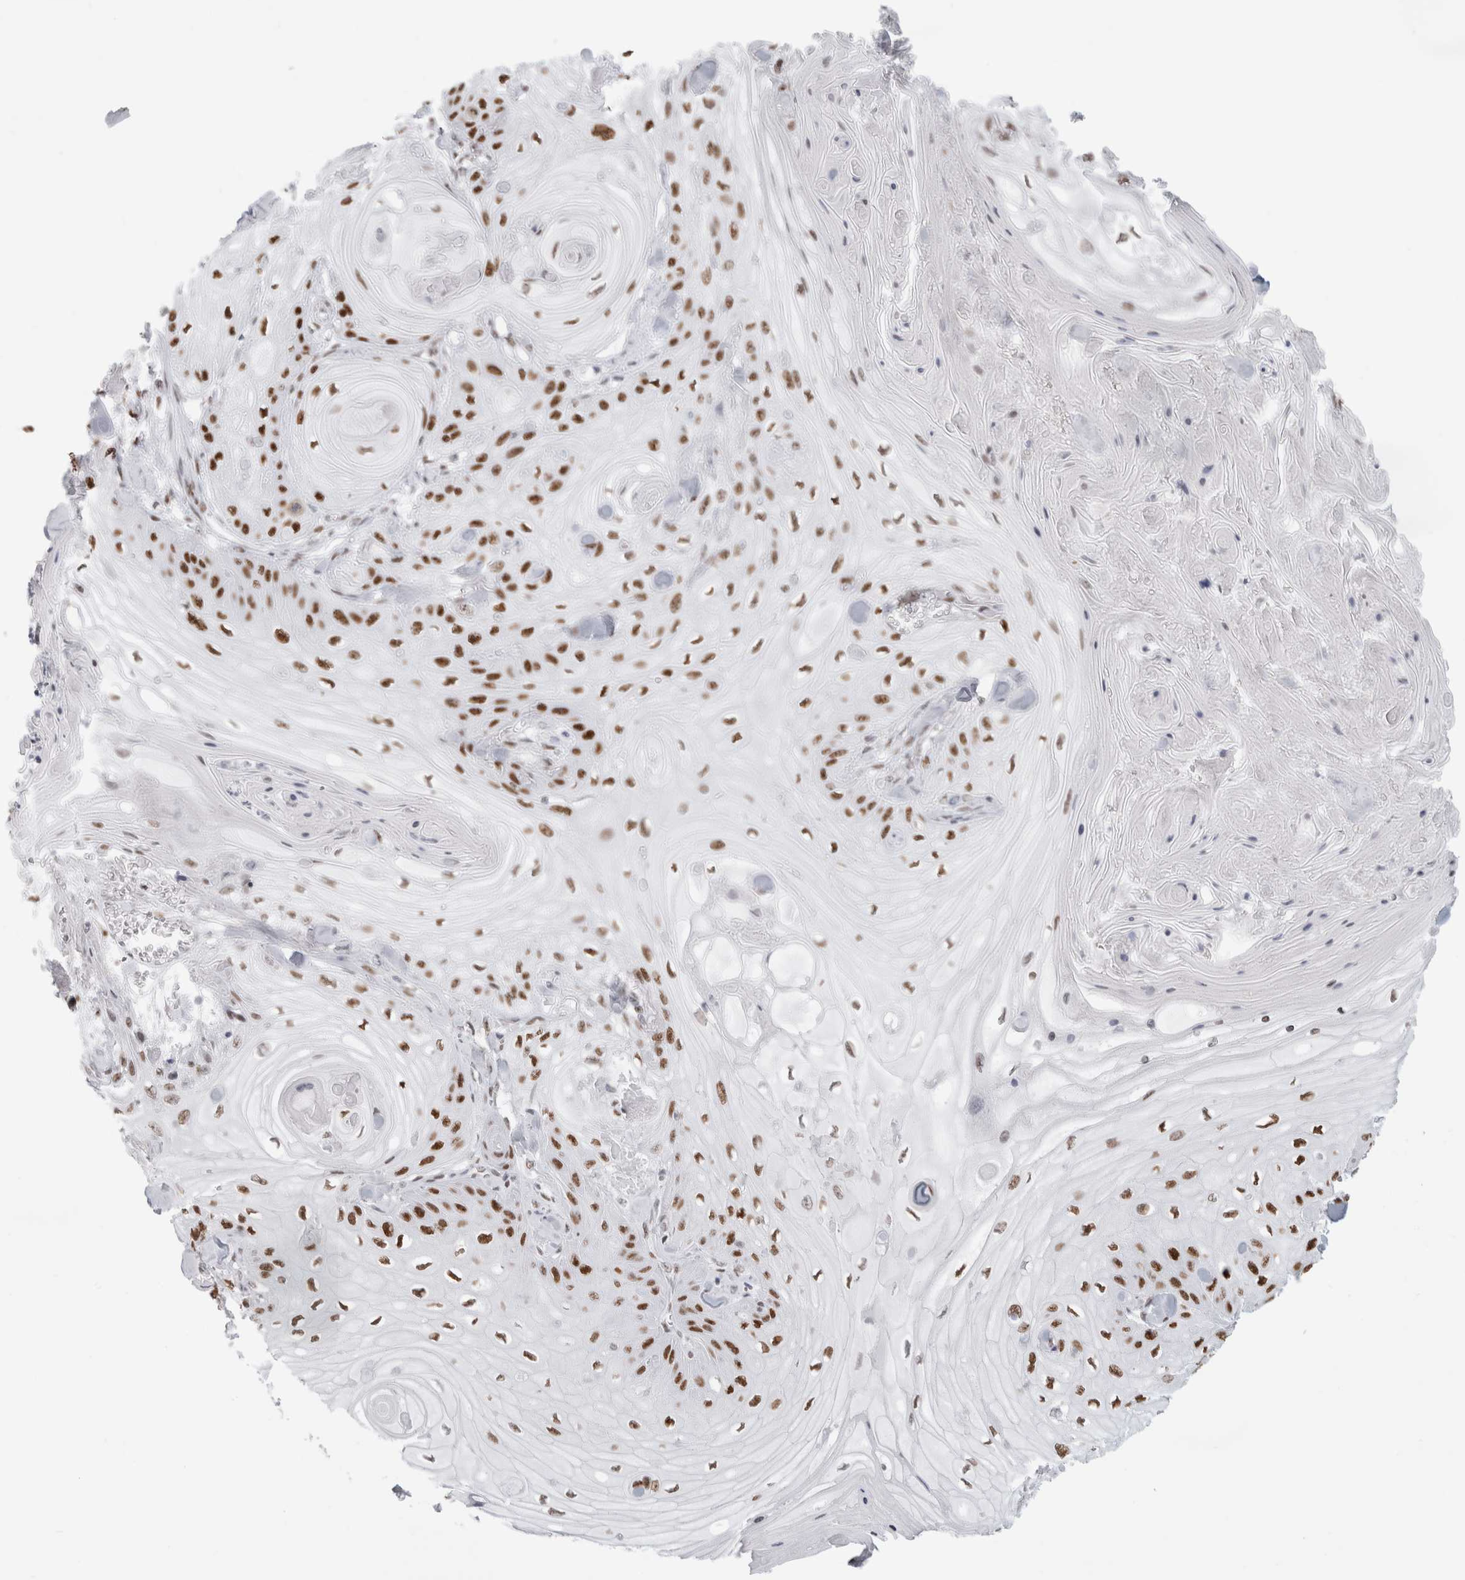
{"staining": {"intensity": "moderate", "quantity": "25%-75%", "location": "nuclear"}, "tissue": "skin cancer", "cell_type": "Tumor cells", "image_type": "cancer", "snomed": [{"axis": "morphology", "description": "Squamous cell carcinoma, NOS"}, {"axis": "topography", "description": "Skin"}], "caption": "Protein analysis of skin cancer tissue reveals moderate nuclear staining in about 25%-75% of tumor cells. (Brightfield microscopy of DAB IHC at high magnification).", "gene": "SMARCC1", "patient": {"sex": "male", "age": 74}}